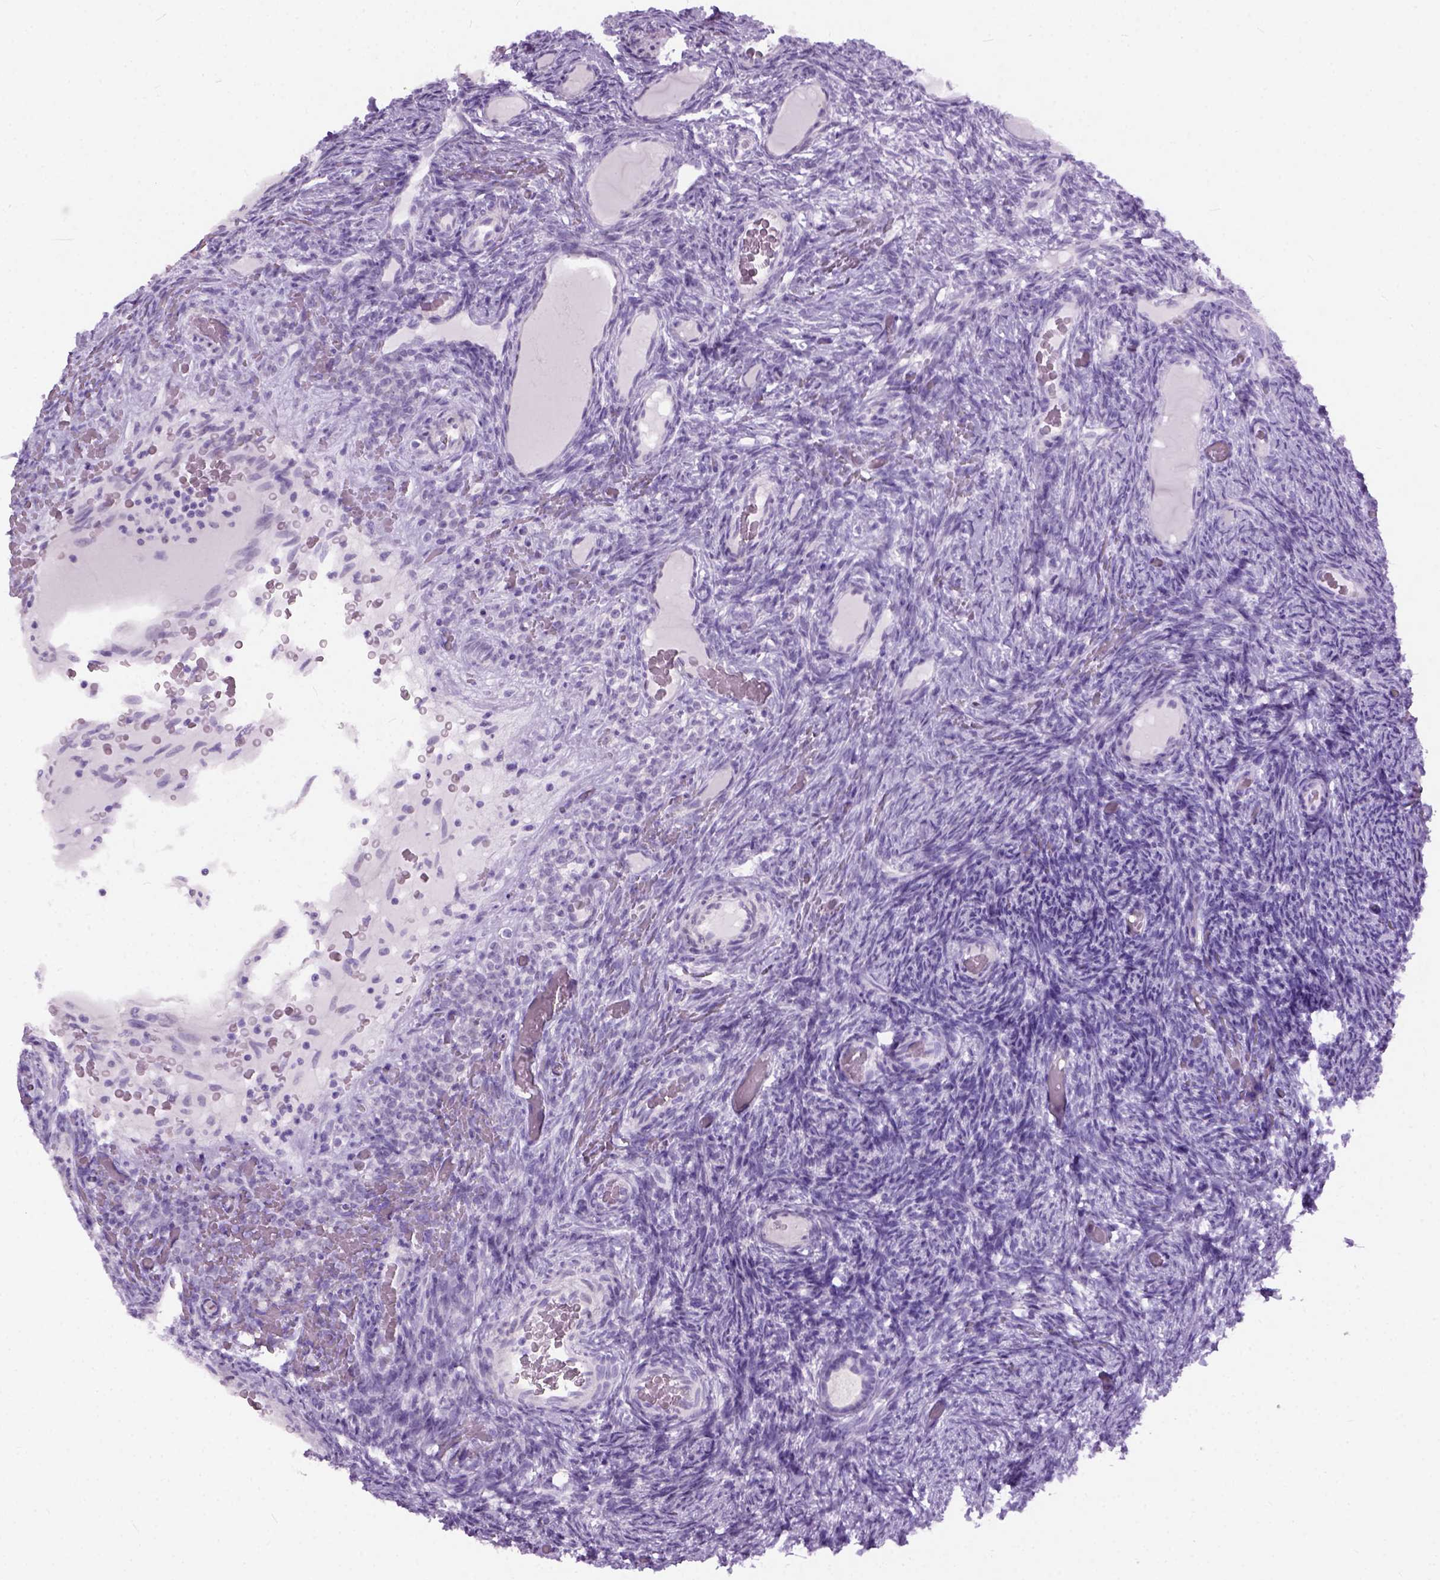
{"staining": {"intensity": "negative", "quantity": "none", "location": "none"}, "tissue": "ovary", "cell_type": "Follicle cells", "image_type": "normal", "snomed": [{"axis": "morphology", "description": "Normal tissue, NOS"}, {"axis": "topography", "description": "Ovary"}], "caption": "DAB immunohistochemical staining of benign ovary demonstrates no significant staining in follicle cells.", "gene": "AXDND1", "patient": {"sex": "female", "age": 34}}